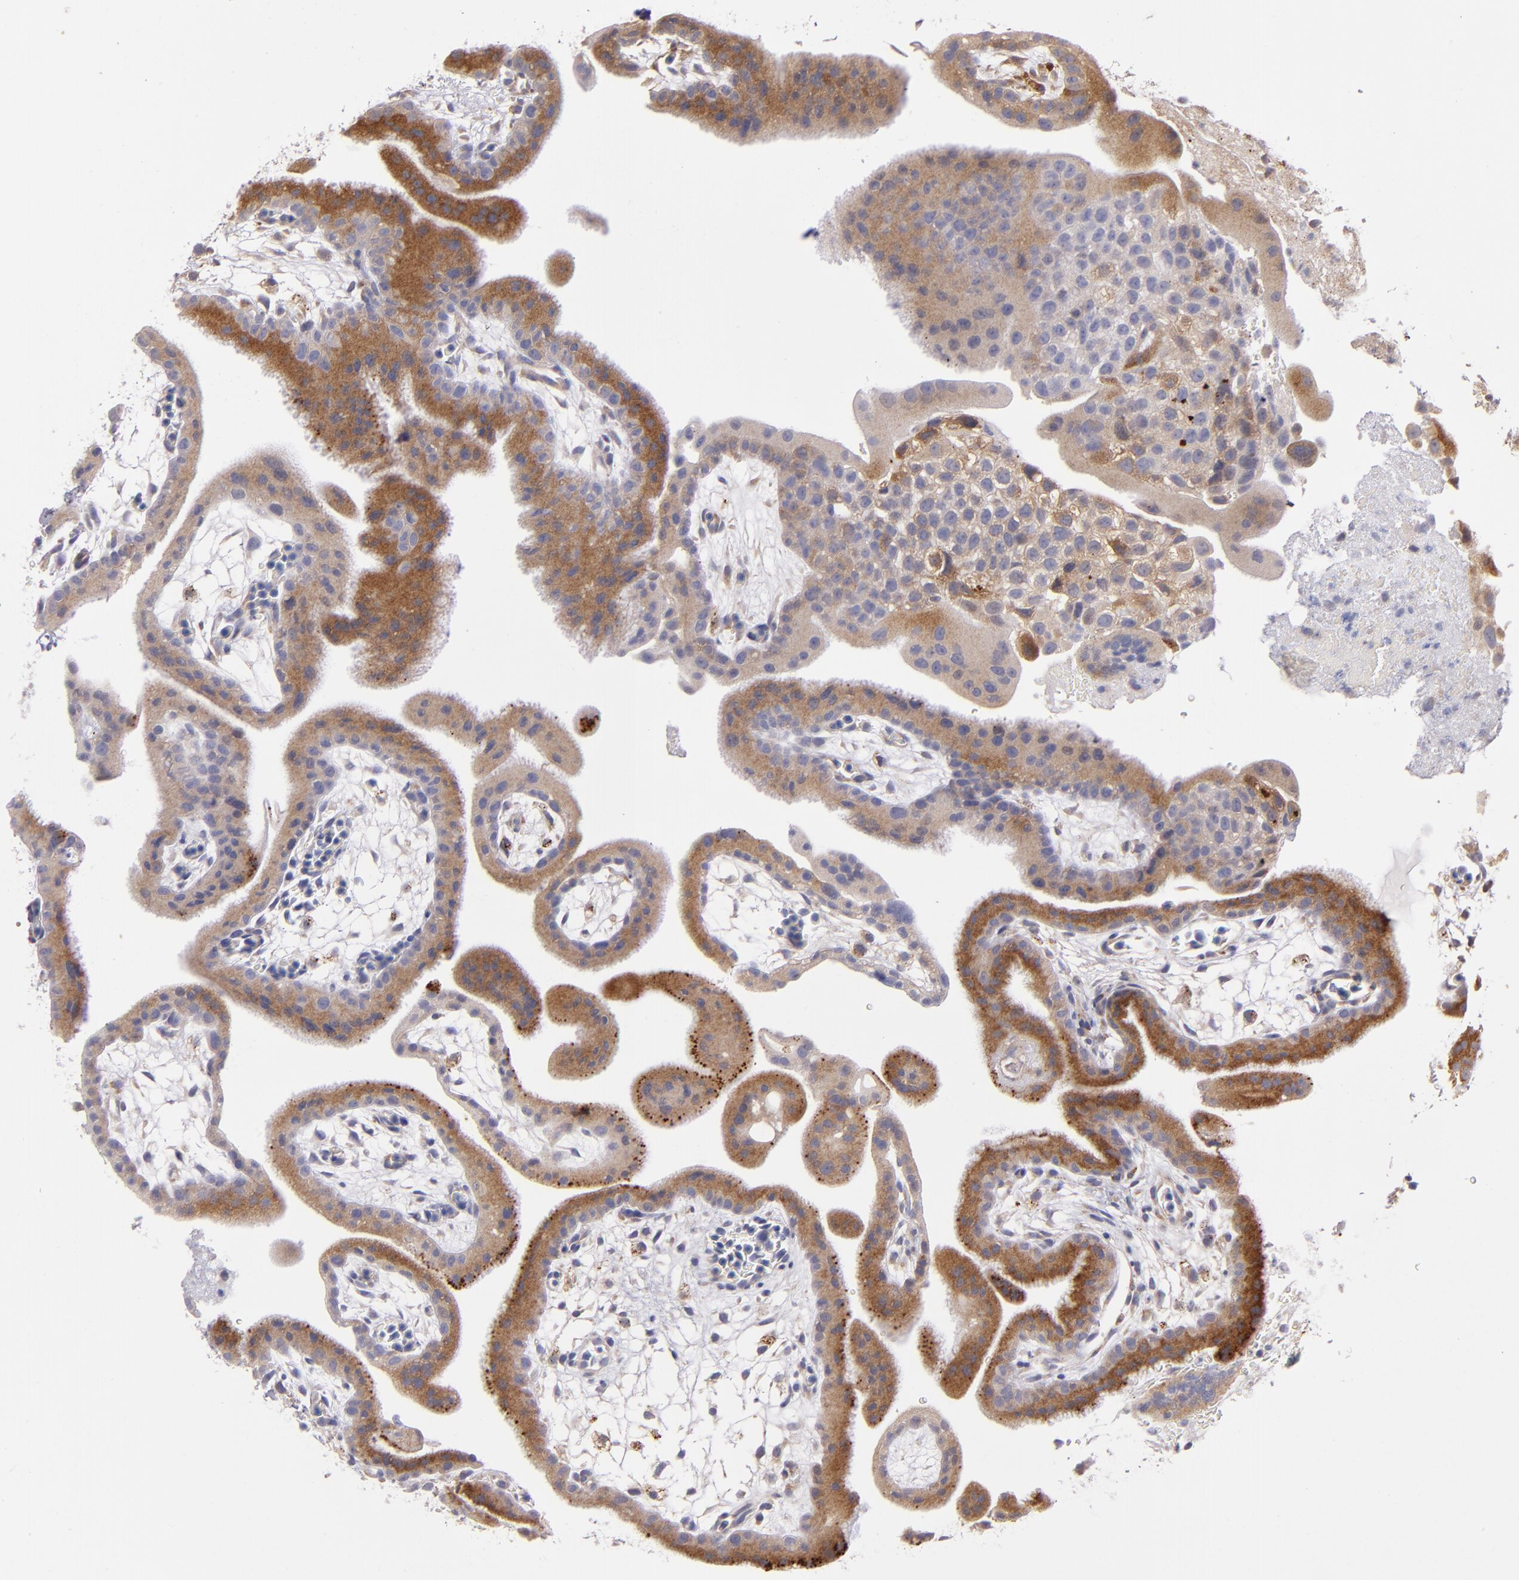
{"staining": {"intensity": "moderate", "quantity": ">75%", "location": "cytoplasmic/membranous"}, "tissue": "placenta", "cell_type": "Trophoblastic cells", "image_type": "normal", "snomed": [{"axis": "morphology", "description": "Normal tissue, NOS"}, {"axis": "topography", "description": "Placenta"}], "caption": "Approximately >75% of trophoblastic cells in benign placenta display moderate cytoplasmic/membranous protein positivity as visualized by brown immunohistochemical staining.", "gene": "IFIH1", "patient": {"sex": "female", "age": 19}}